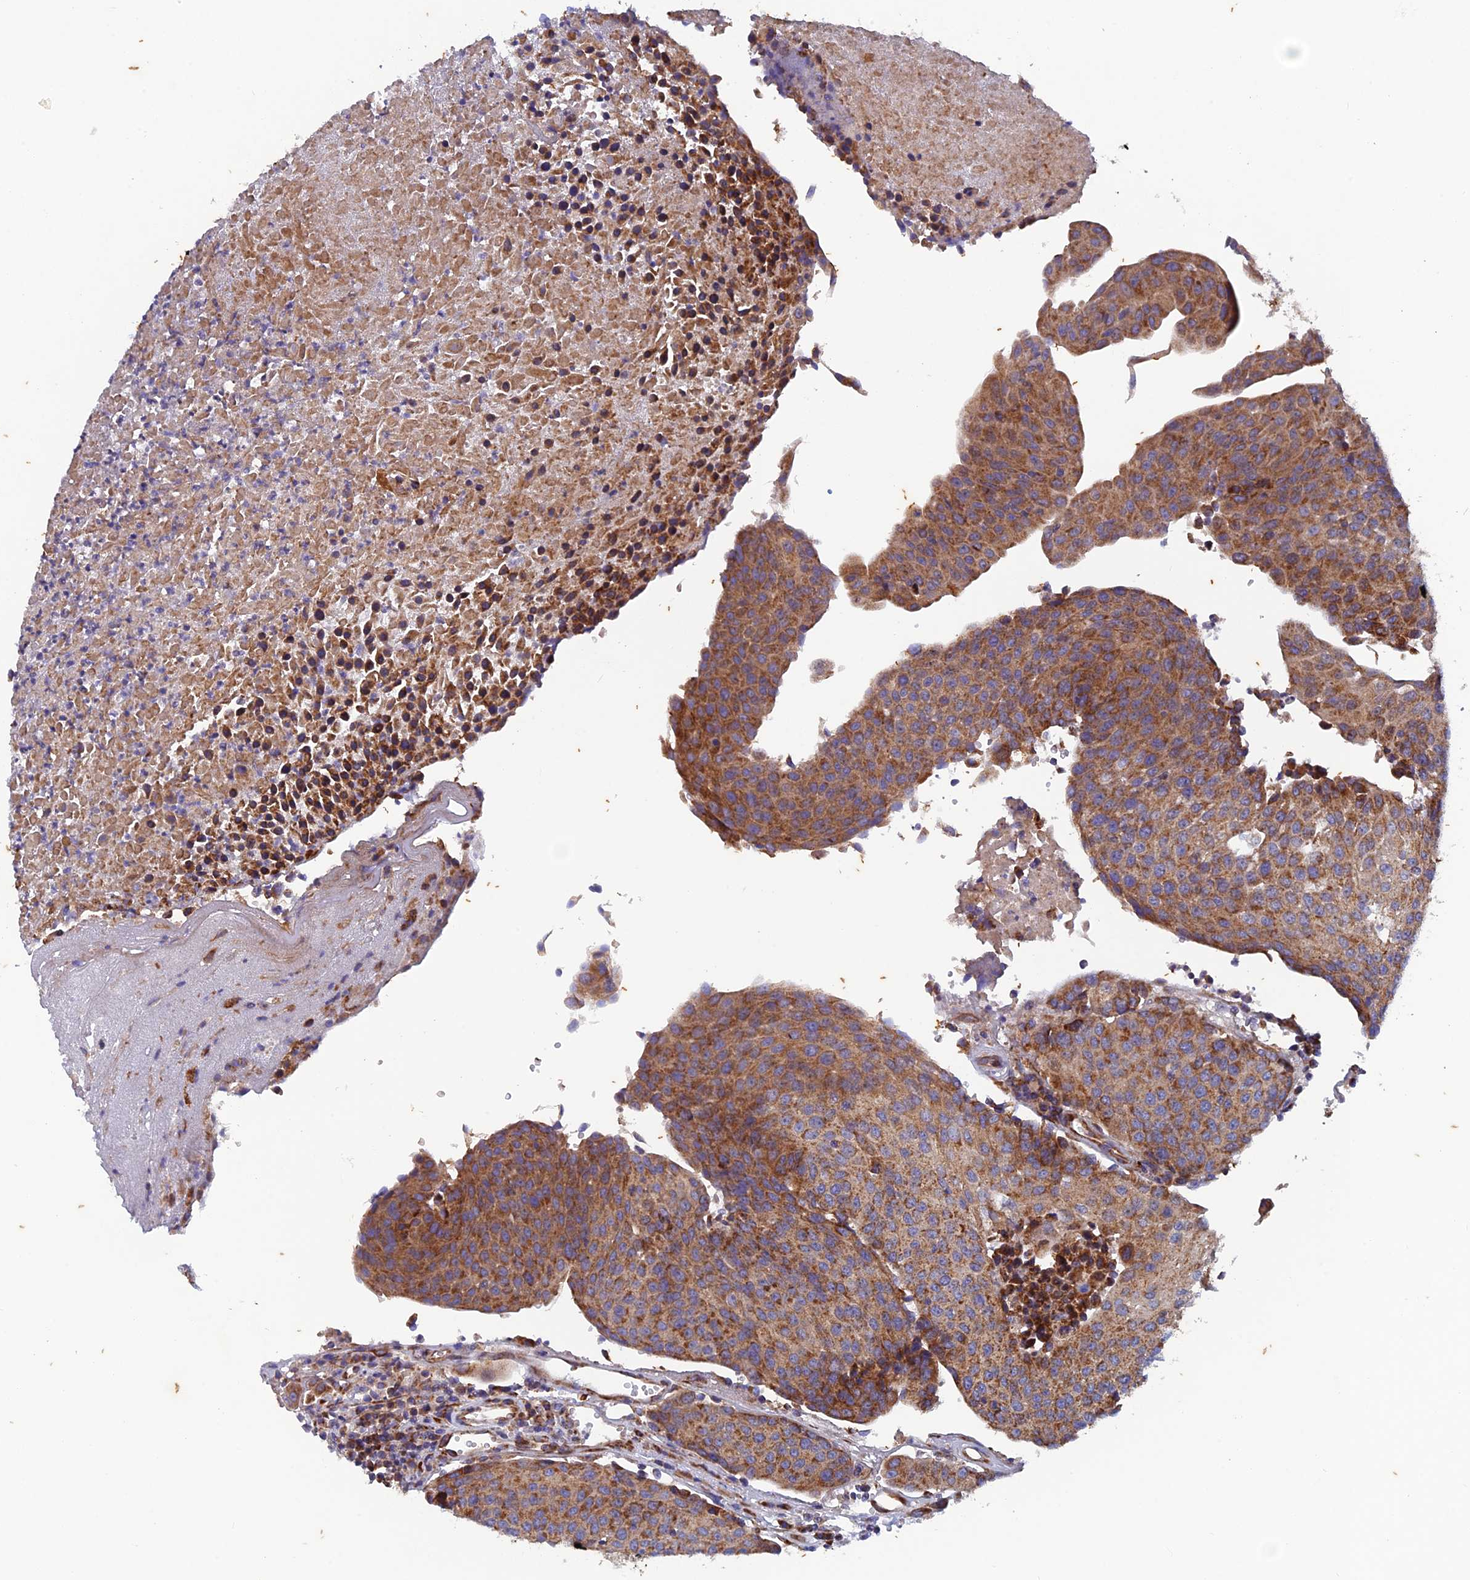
{"staining": {"intensity": "moderate", "quantity": ">75%", "location": "cytoplasmic/membranous"}, "tissue": "urothelial cancer", "cell_type": "Tumor cells", "image_type": "cancer", "snomed": [{"axis": "morphology", "description": "Urothelial carcinoma, High grade"}, {"axis": "topography", "description": "Urinary bladder"}], "caption": "There is medium levels of moderate cytoplasmic/membranous positivity in tumor cells of urothelial cancer, as demonstrated by immunohistochemical staining (brown color).", "gene": "AP4S1", "patient": {"sex": "female", "age": 85}}